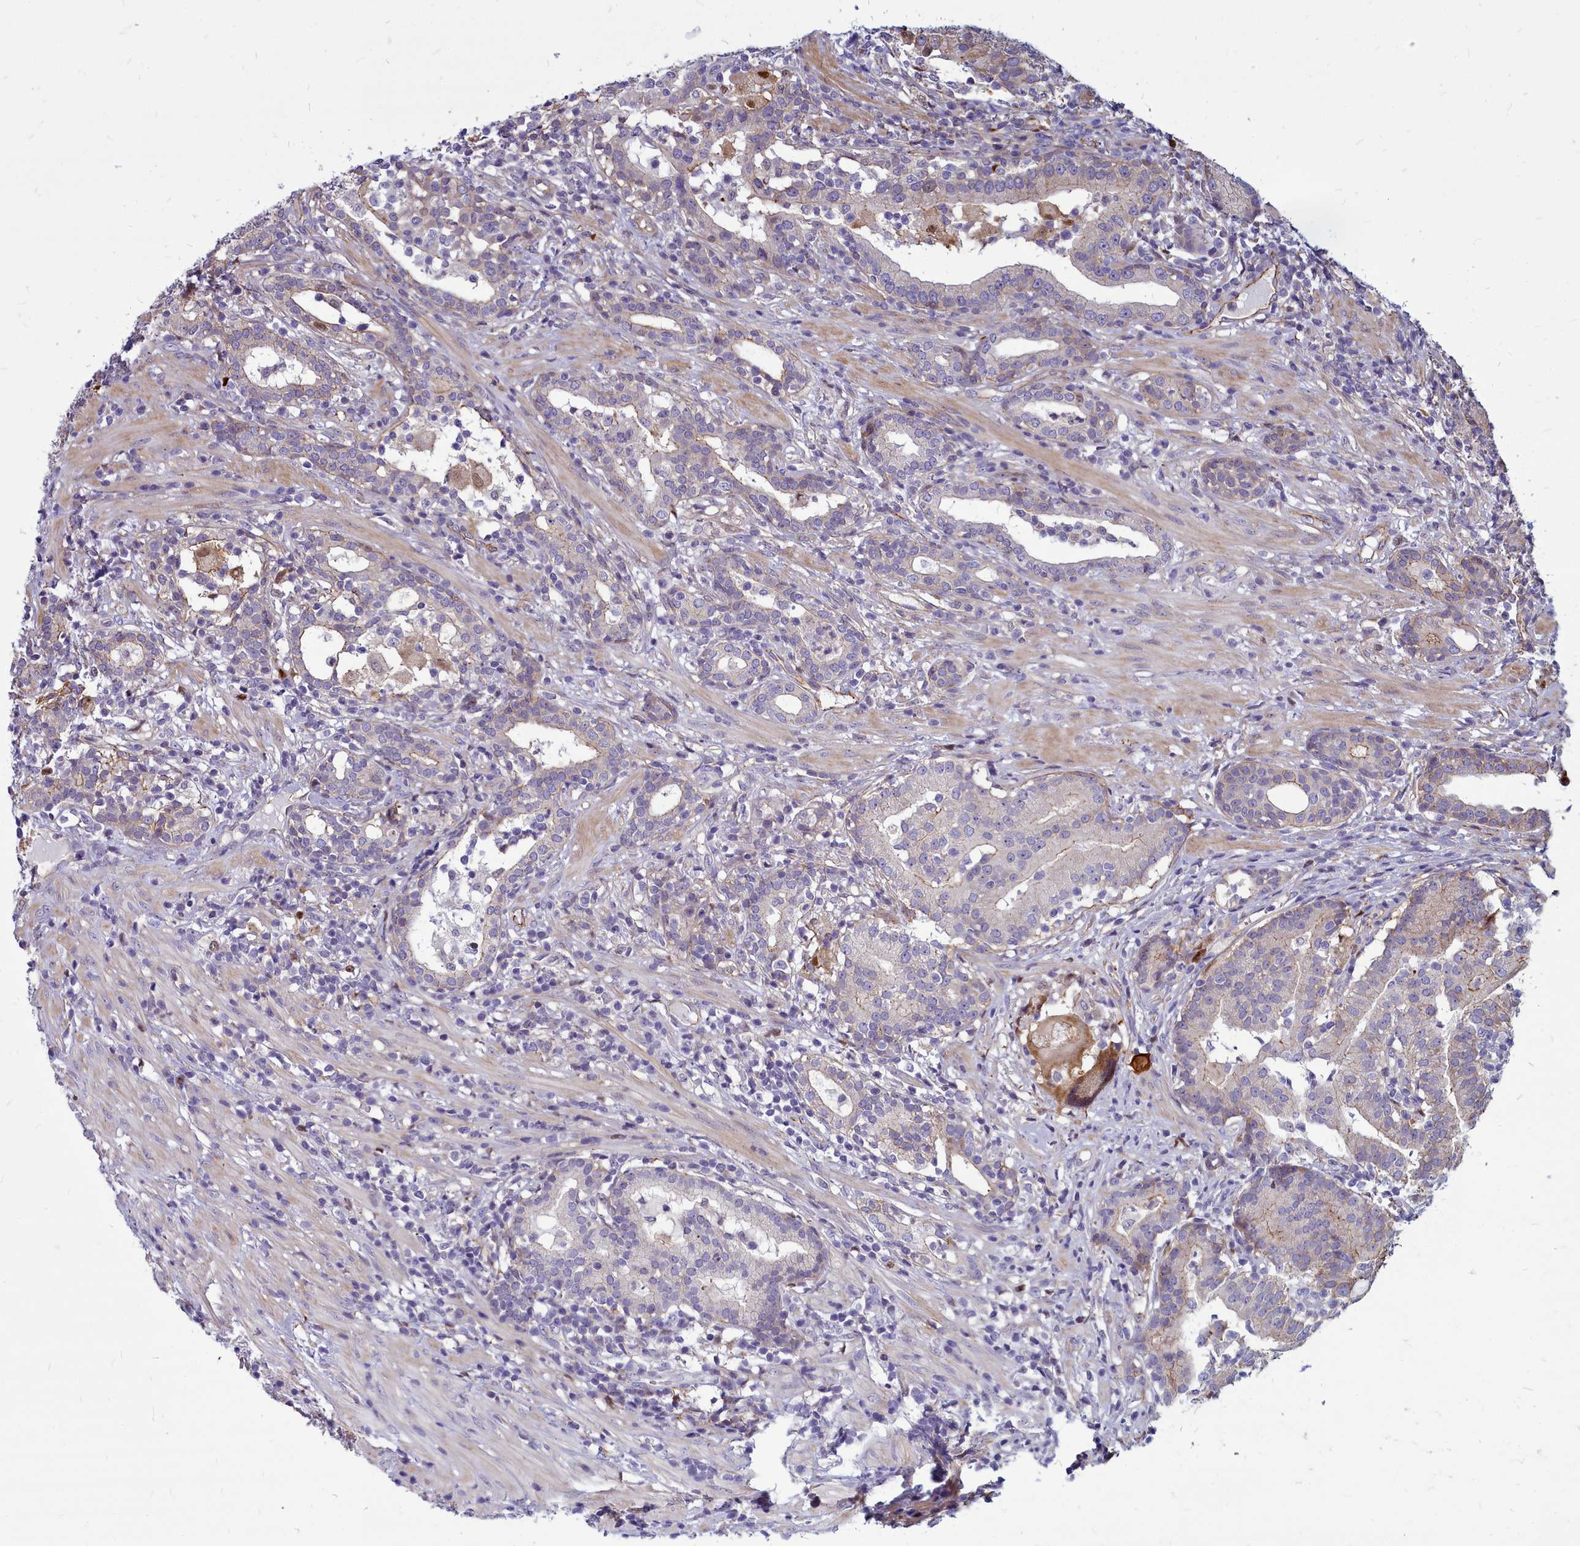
{"staining": {"intensity": "negative", "quantity": "none", "location": "none"}, "tissue": "prostate cancer", "cell_type": "Tumor cells", "image_type": "cancer", "snomed": [{"axis": "morphology", "description": "Adenocarcinoma, High grade"}, {"axis": "topography", "description": "Prostate"}], "caption": "Tumor cells show no significant protein staining in prostate cancer (adenocarcinoma (high-grade)).", "gene": "TTC5", "patient": {"sex": "male", "age": 67}}